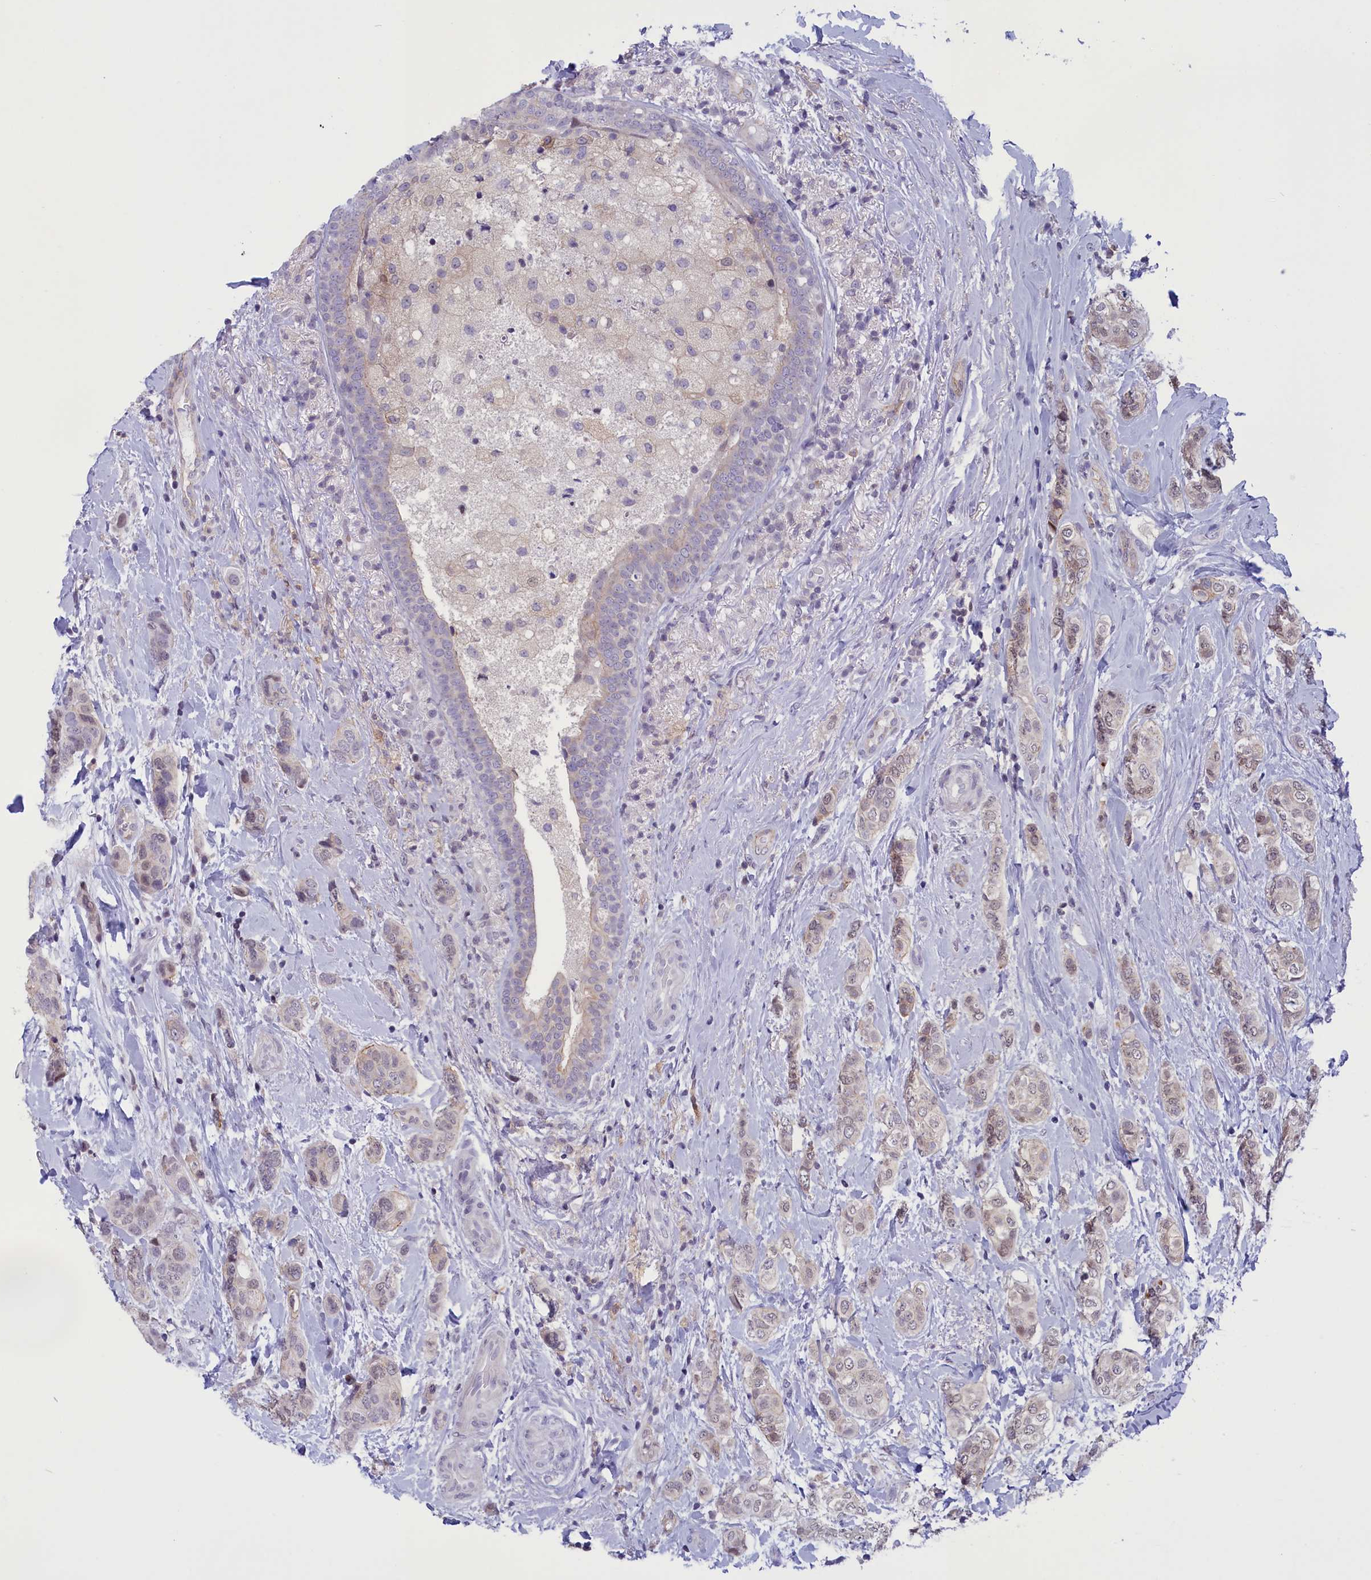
{"staining": {"intensity": "weak", "quantity": "<25%", "location": "nuclear"}, "tissue": "breast cancer", "cell_type": "Tumor cells", "image_type": "cancer", "snomed": [{"axis": "morphology", "description": "Lobular carcinoma"}, {"axis": "topography", "description": "Breast"}], "caption": "Immunohistochemistry (IHC) of human breast cancer (lobular carcinoma) displays no positivity in tumor cells.", "gene": "CORO2A", "patient": {"sex": "female", "age": 51}}